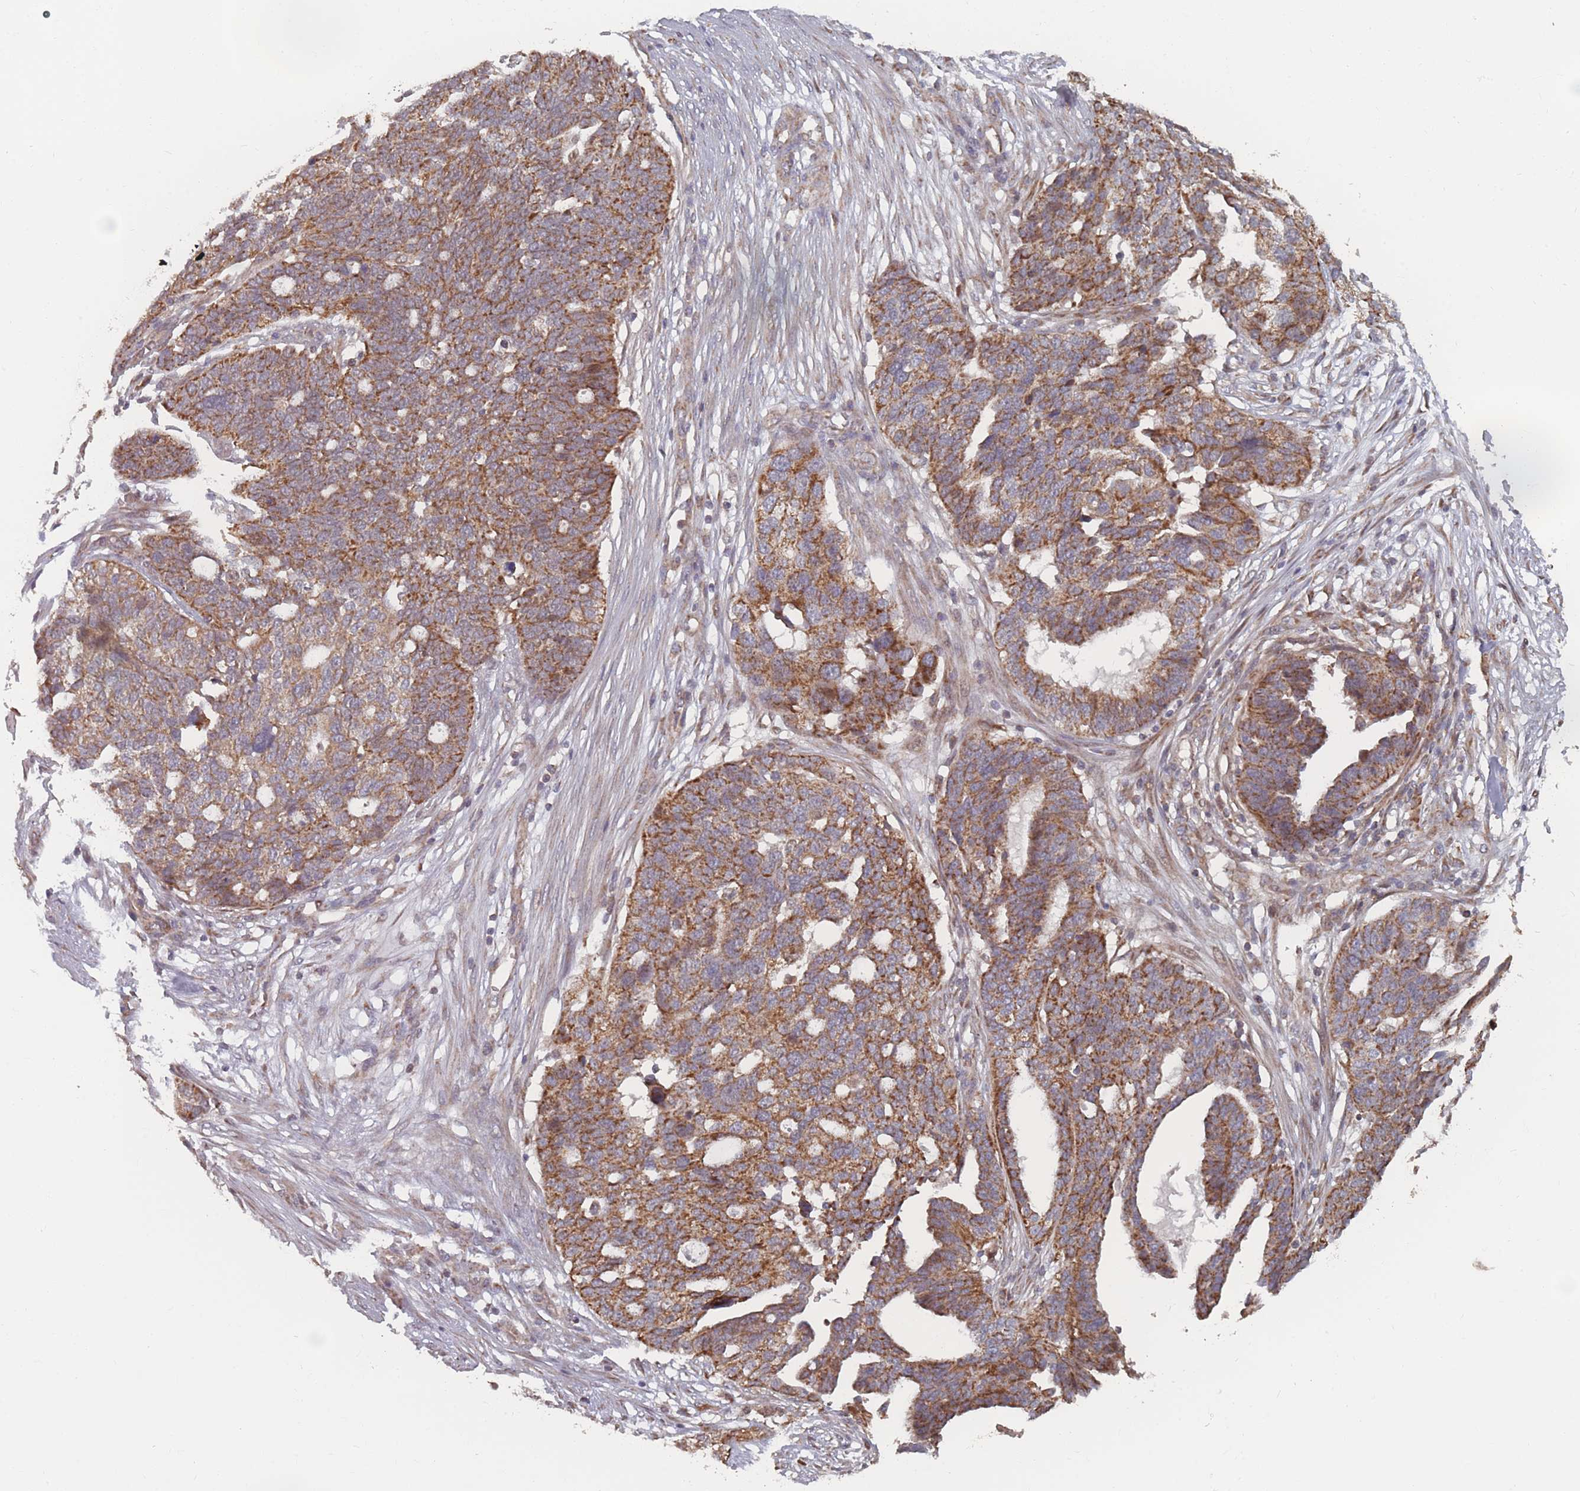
{"staining": {"intensity": "moderate", "quantity": ">75%", "location": "cytoplasmic/membranous"}, "tissue": "ovarian cancer", "cell_type": "Tumor cells", "image_type": "cancer", "snomed": [{"axis": "morphology", "description": "Cystadenocarcinoma, serous, NOS"}, {"axis": "topography", "description": "Ovary"}], "caption": "There is medium levels of moderate cytoplasmic/membranous expression in tumor cells of serous cystadenocarcinoma (ovarian), as demonstrated by immunohistochemical staining (brown color).", "gene": "PSMB3", "patient": {"sex": "female", "age": 59}}